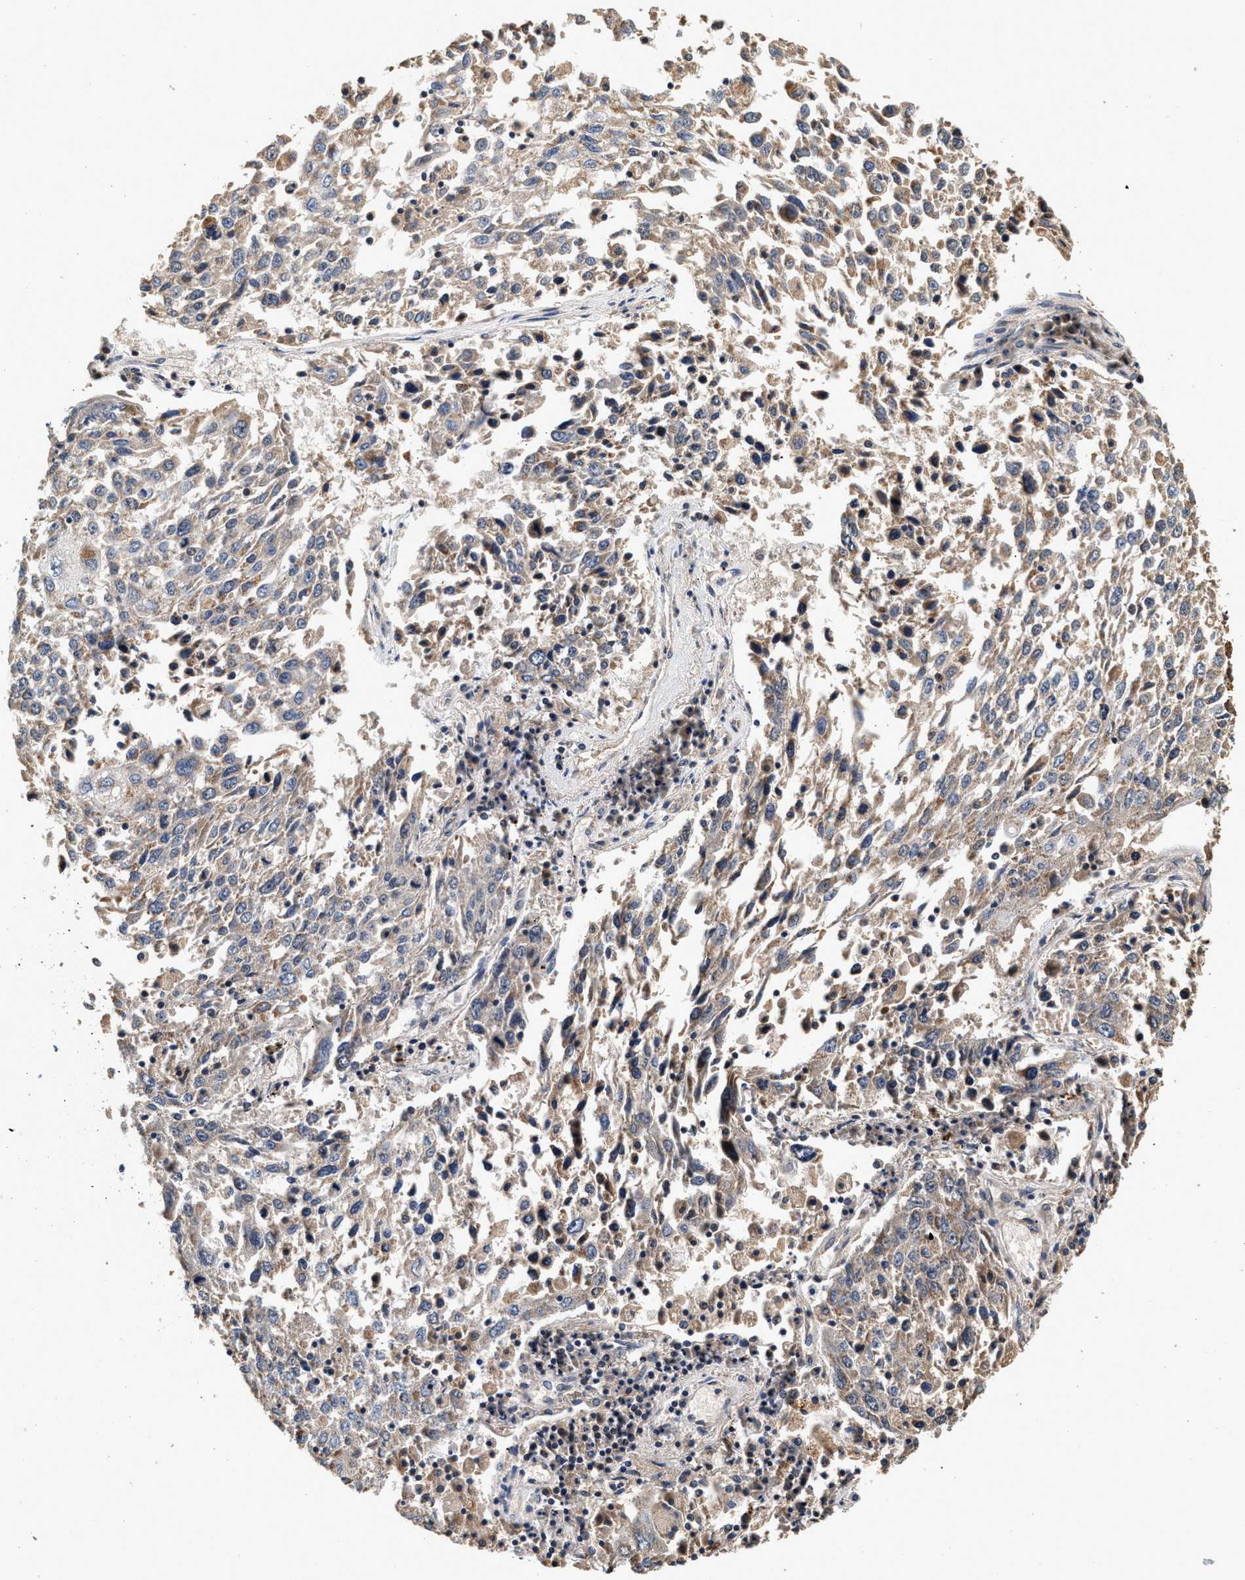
{"staining": {"intensity": "weak", "quantity": "<25%", "location": "cytoplasmic/membranous"}, "tissue": "lung cancer", "cell_type": "Tumor cells", "image_type": "cancer", "snomed": [{"axis": "morphology", "description": "Squamous cell carcinoma, NOS"}, {"axis": "topography", "description": "Lung"}], "caption": "Immunohistochemistry of human squamous cell carcinoma (lung) displays no staining in tumor cells.", "gene": "PTGR3", "patient": {"sex": "male", "age": 65}}